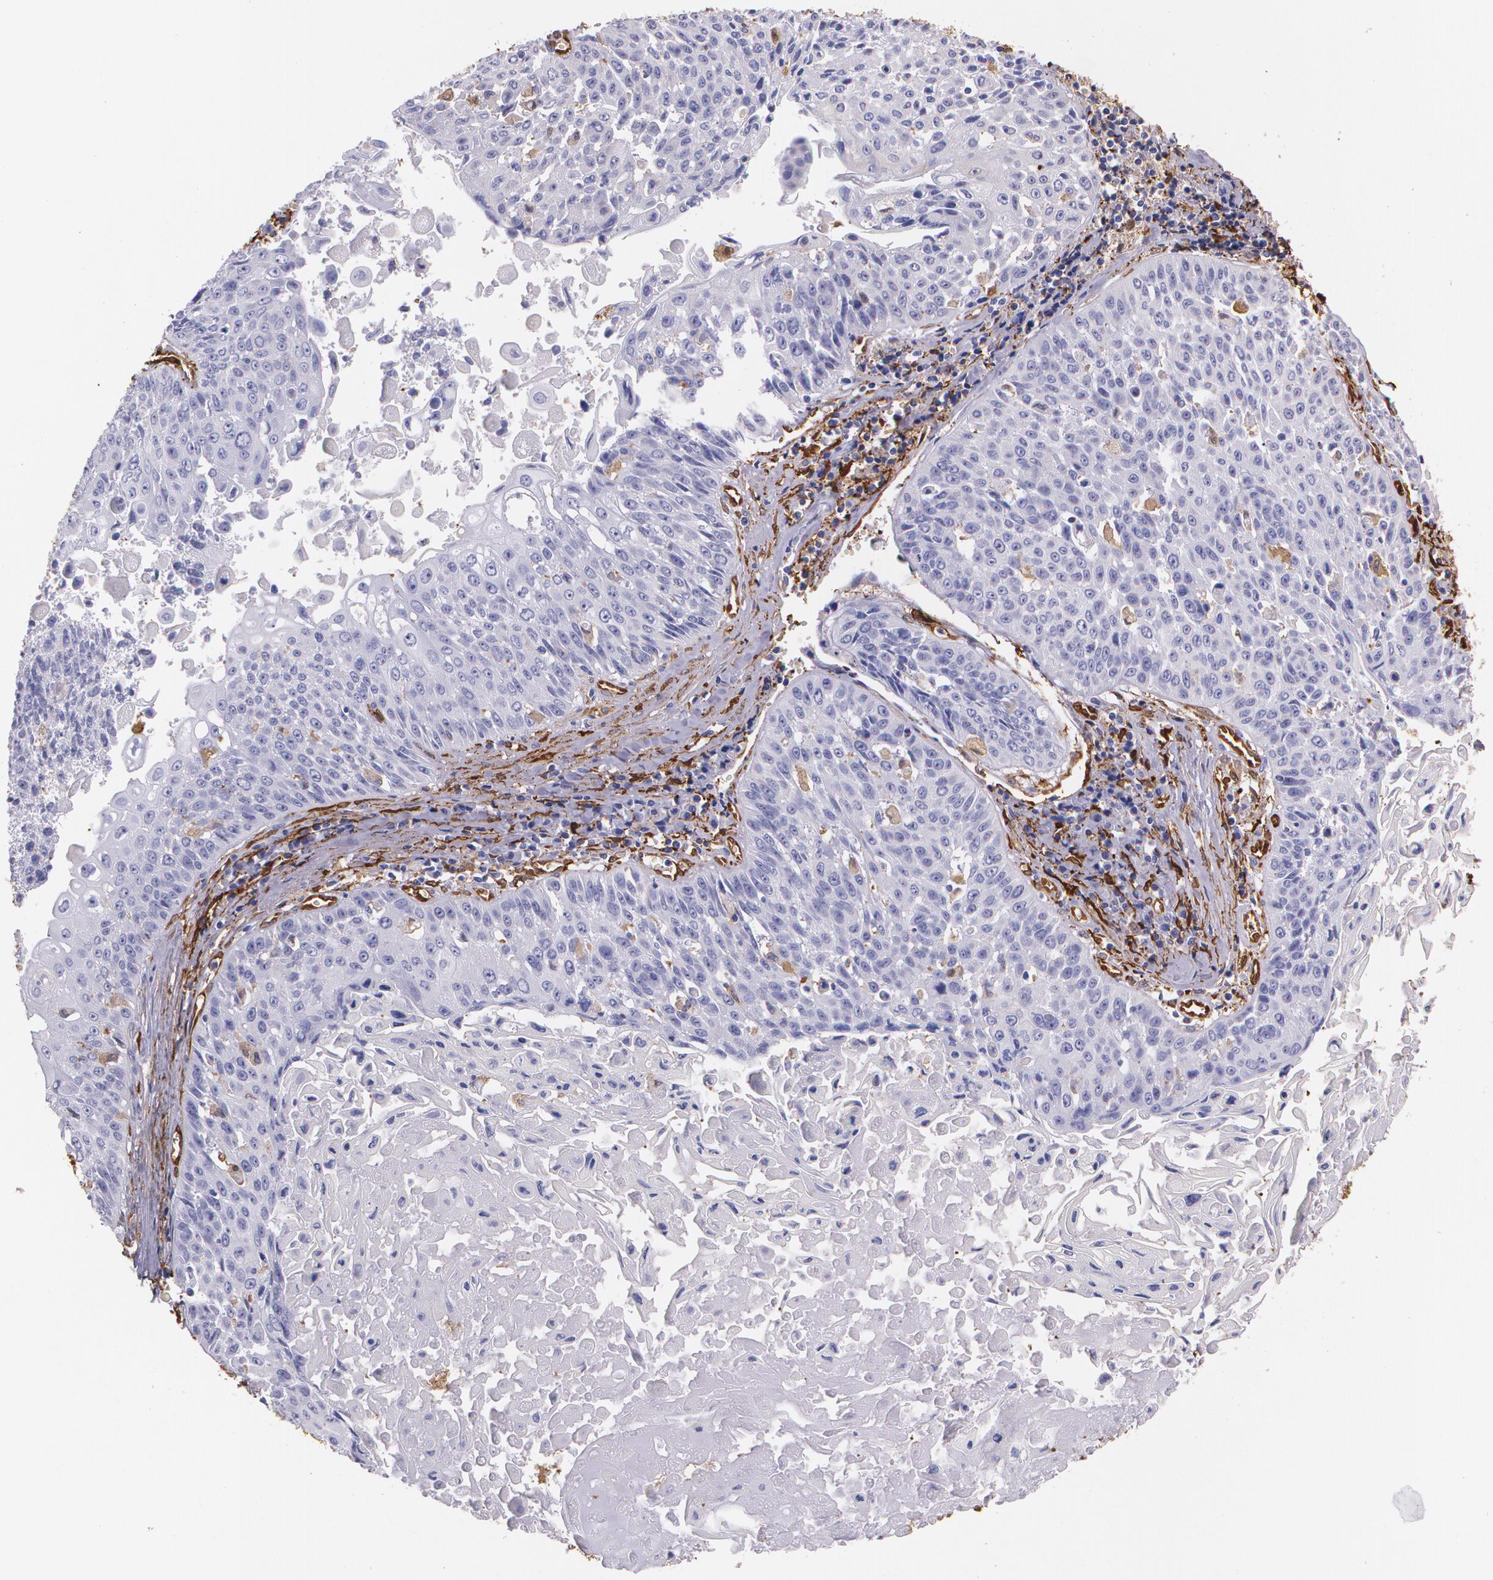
{"staining": {"intensity": "negative", "quantity": "none", "location": "none"}, "tissue": "lung cancer", "cell_type": "Tumor cells", "image_type": "cancer", "snomed": [{"axis": "morphology", "description": "Adenocarcinoma, NOS"}, {"axis": "topography", "description": "Lung"}], "caption": "A micrograph of human adenocarcinoma (lung) is negative for staining in tumor cells. (DAB immunohistochemistry with hematoxylin counter stain).", "gene": "MMP2", "patient": {"sex": "male", "age": 60}}